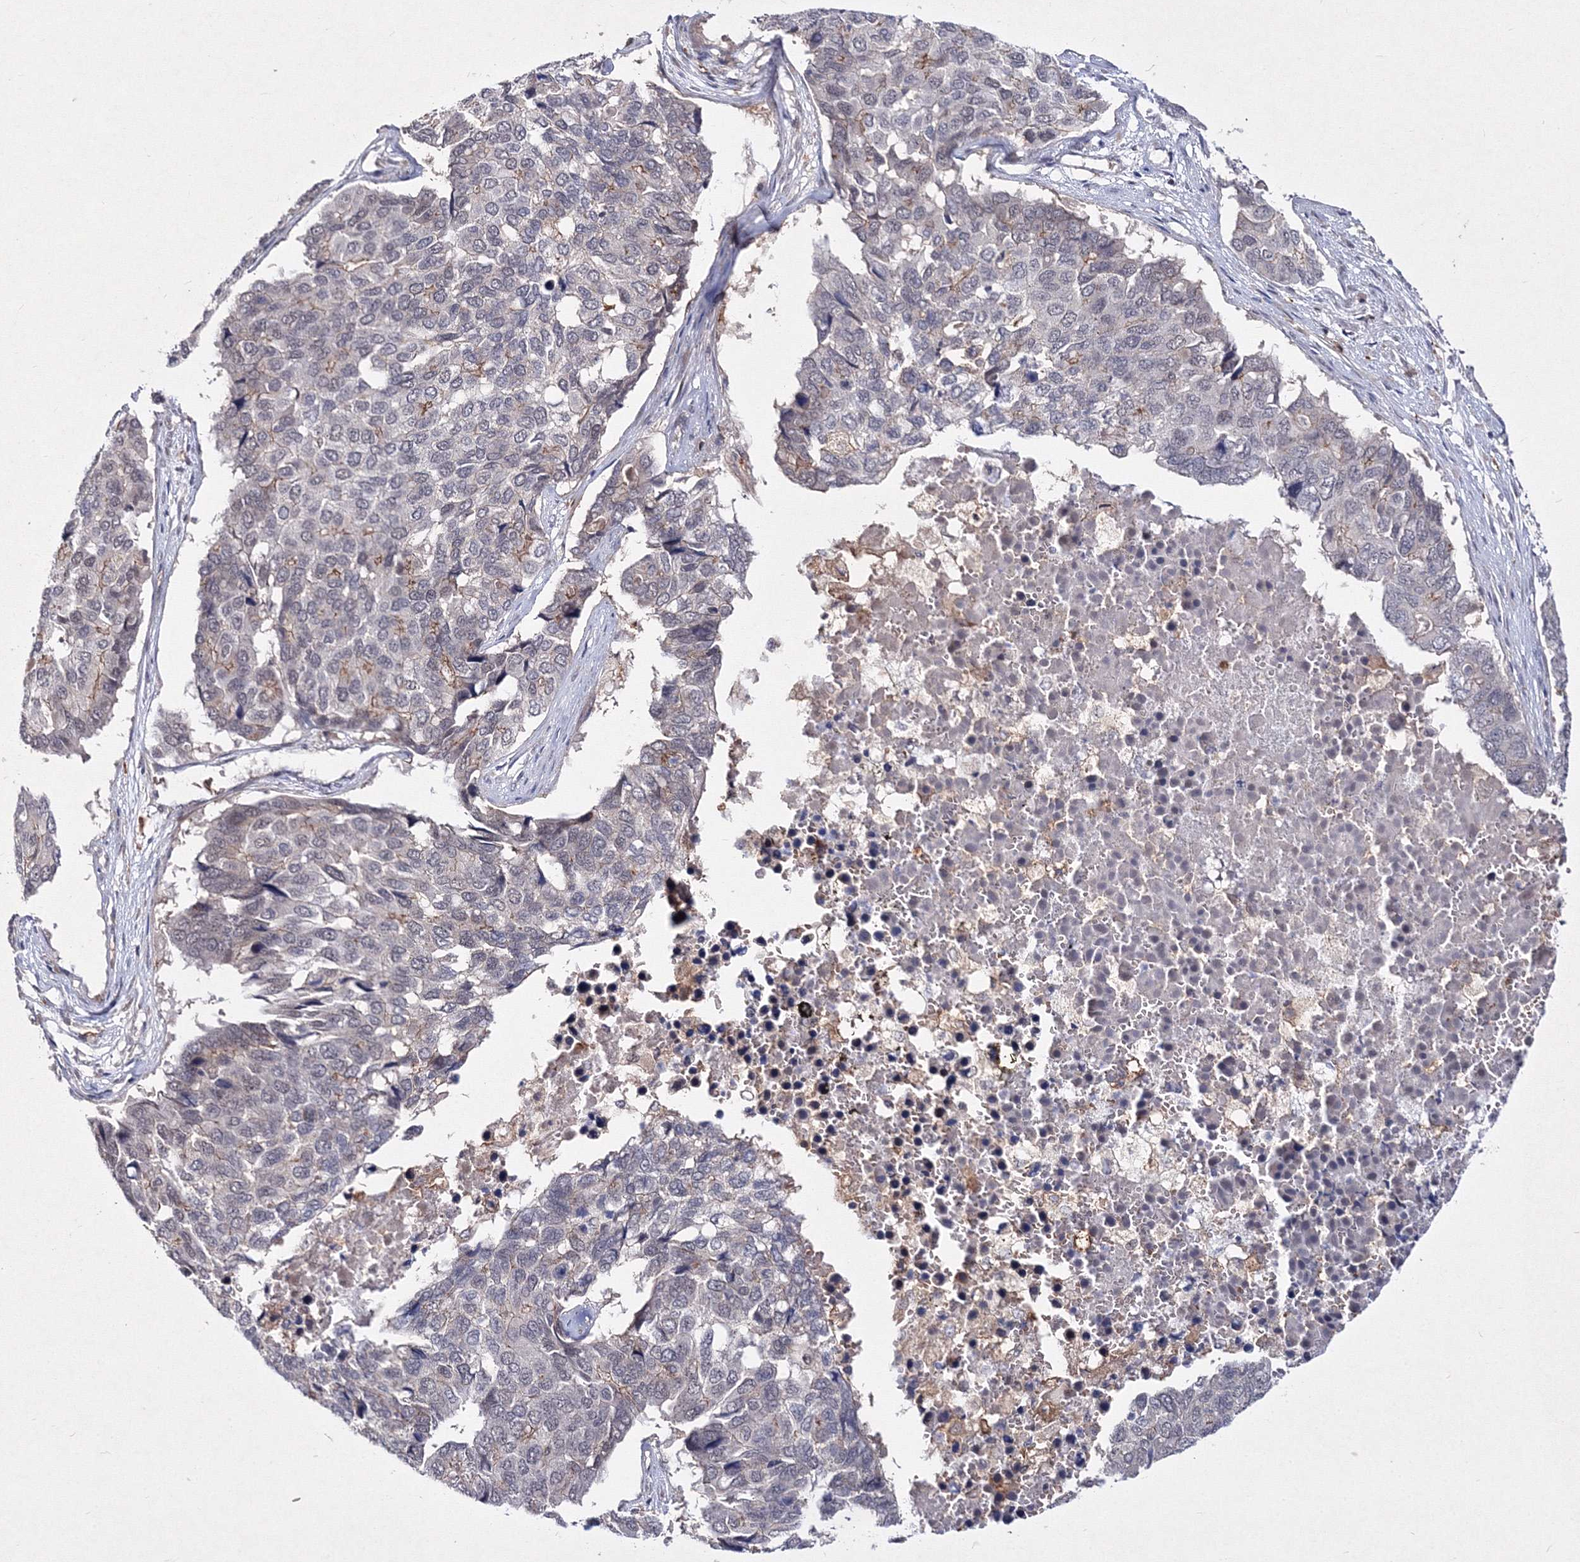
{"staining": {"intensity": "weak", "quantity": "<25%", "location": "cytoplasmic/membranous"}, "tissue": "pancreatic cancer", "cell_type": "Tumor cells", "image_type": "cancer", "snomed": [{"axis": "morphology", "description": "Adenocarcinoma, NOS"}, {"axis": "topography", "description": "Pancreas"}], "caption": "A micrograph of pancreatic cancer stained for a protein reveals no brown staining in tumor cells.", "gene": "C11orf52", "patient": {"sex": "male", "age": 50}}